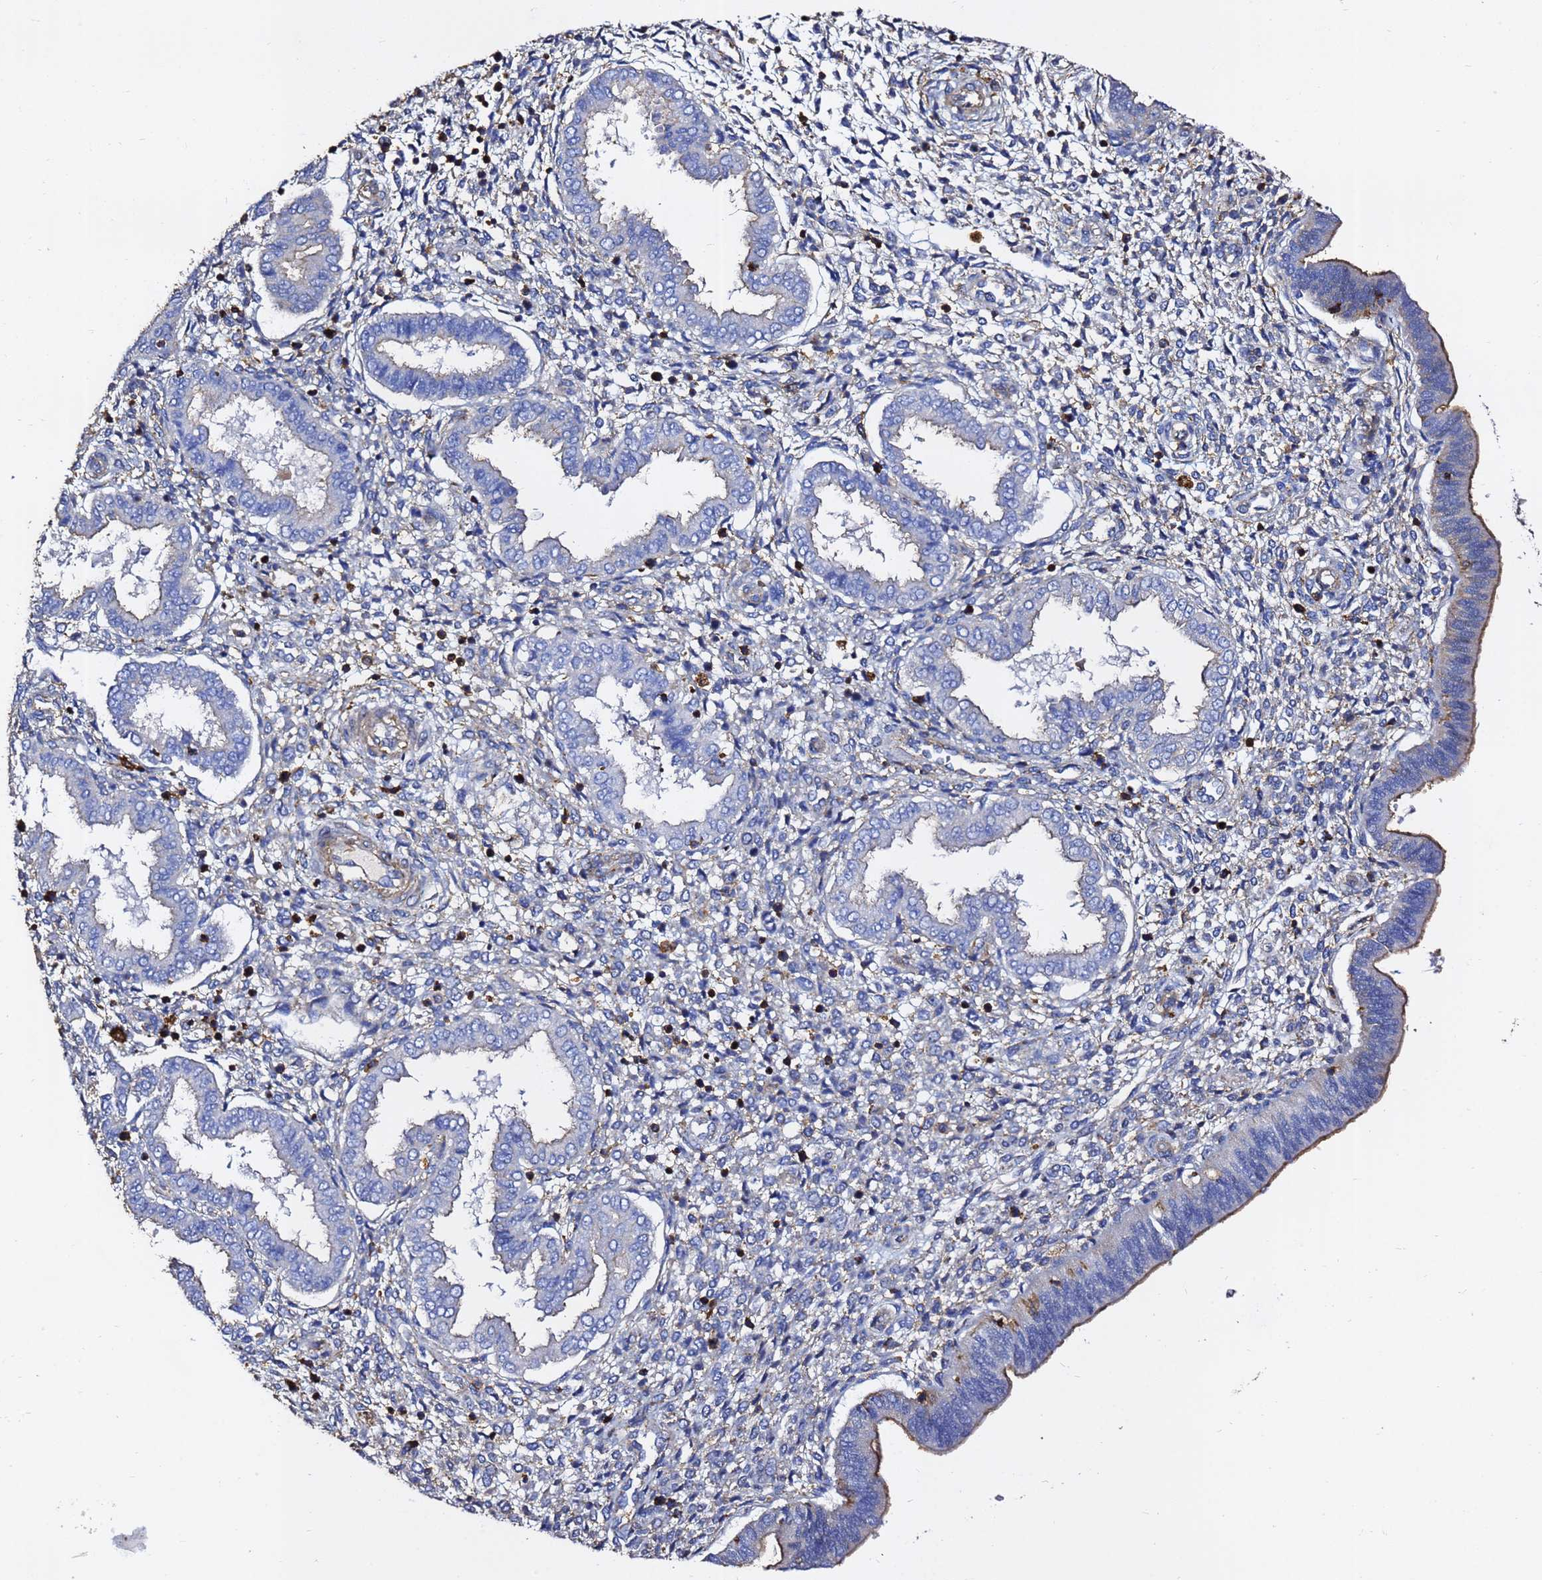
{"staining": {"intensity": "moderate", "quantity": "25%-75%", "location": "cytoplasmic/membranous"}, "tissue": "endometrium", "cell_type": "Cells in endometrial stroma", "image_type": "normal", "snomed": [{"axis": "morphology", "description": "Normal tissue, NOS"}, {"axis": "topography", "description": "Endometrium"}], "caption": "A medium amount of moderate cytoplasmic/membranous positivity is present in approximately 25%-75% of cells in endometrial stroma in unremarkable endometrium.", "gene": "ACTA1", "patient": {"sex": "female", "age": 24}}